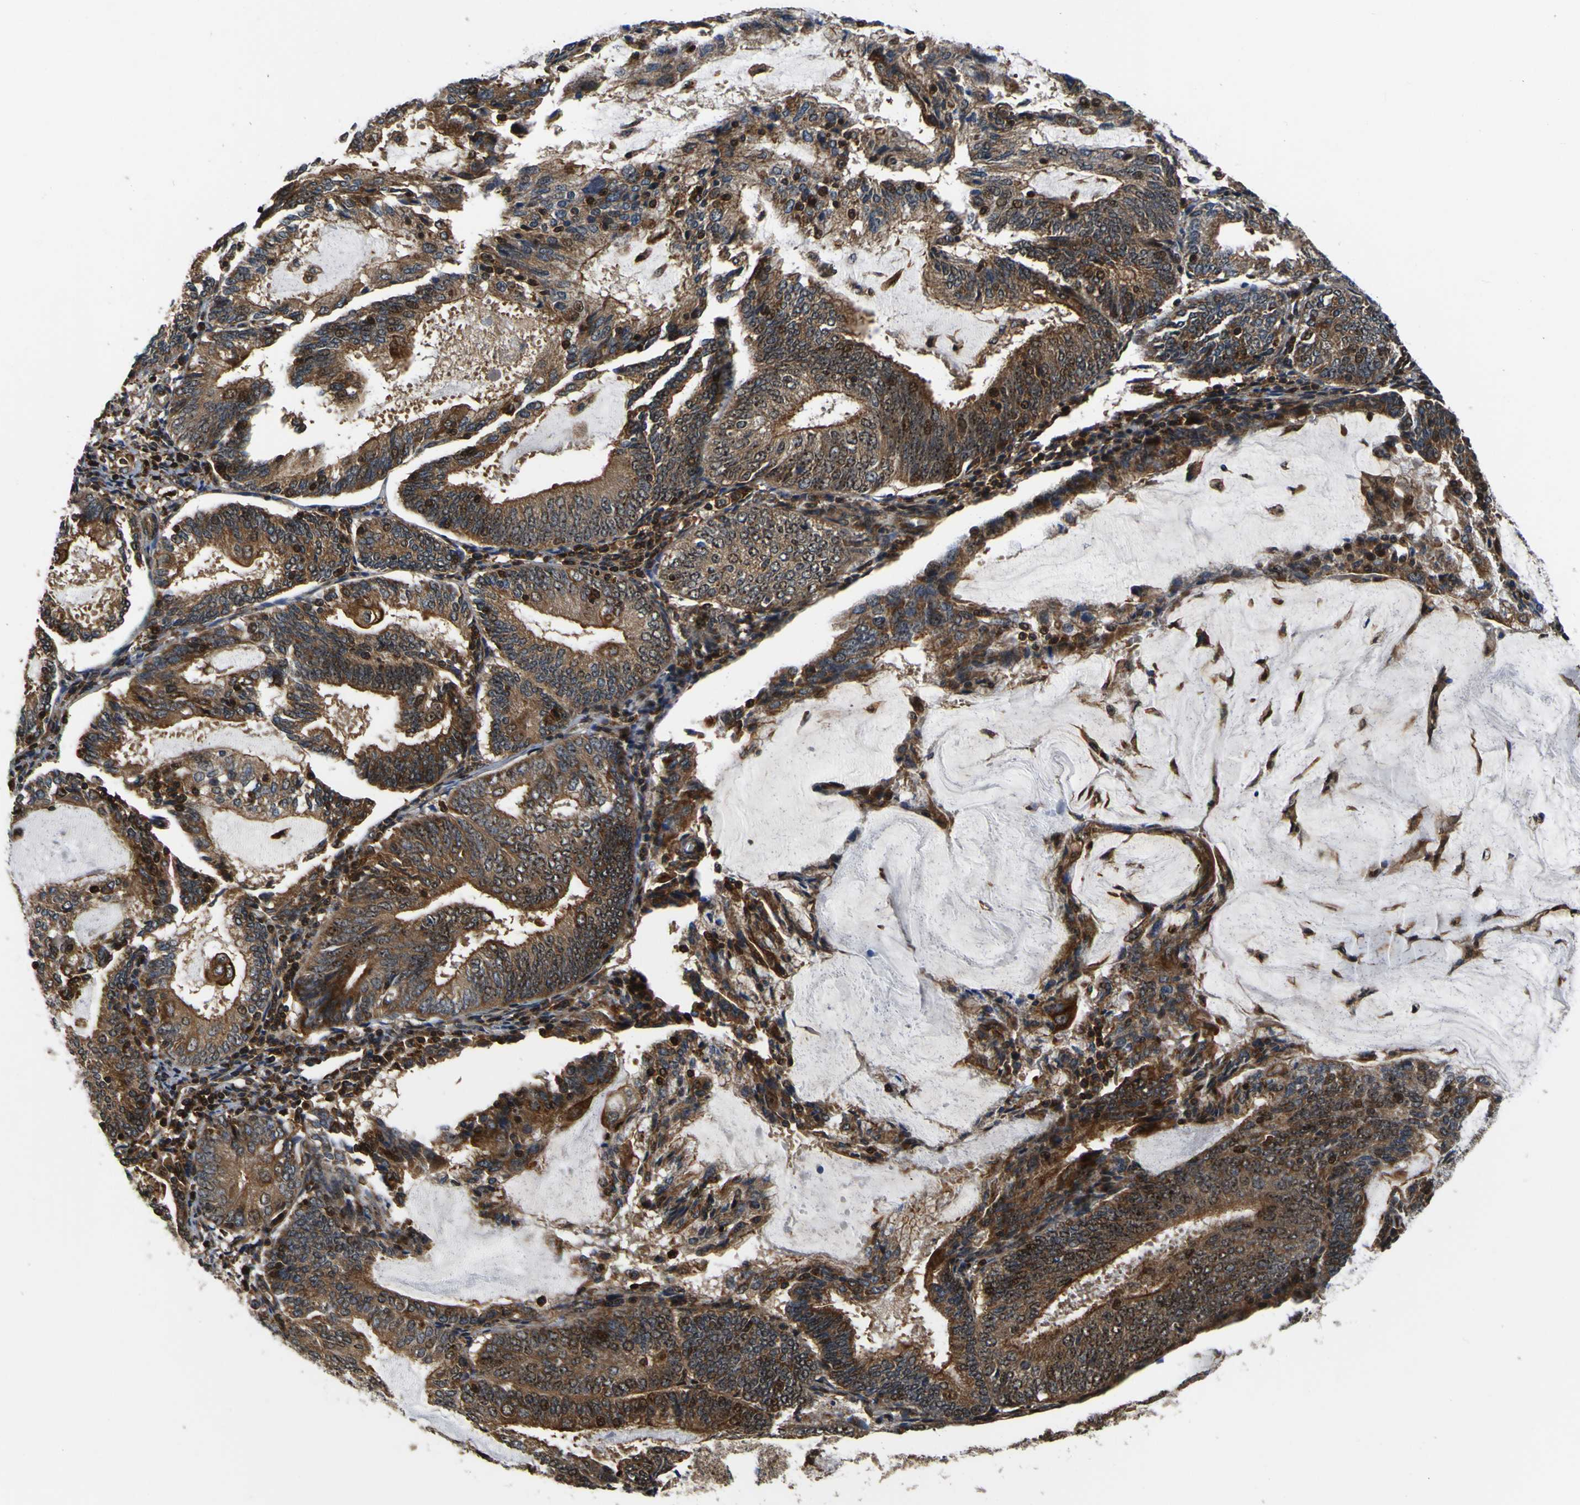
{"staining": {"intensity": "moderate", "quantity": ">75%", "location": "cytoplasmic/membranous,nuclear"}, "tissue": "endometrial cancer", "cell_type": "Tumor cells", "image_type": "cancer", "snomed": [{"axis": "morphology", "description": "Adenocarcinoma, NOS"}, {"axis": "topography", "description": "Endometrium"}], "caption": "IHC staining of endometrial cancer, which exhibits medium levels of moderate cytoplasmic/membranous and nuclear staining in about >75% of tumor cells indicating moderate cytoplasmic/membranous and nuclear protein expression. The staining was performed using DAB (brown) for protein detection and nuclei were counterstained in hematoxylin (blue).", "gene": "LRP4", "patient": {"sex": "female", "age": 81}}